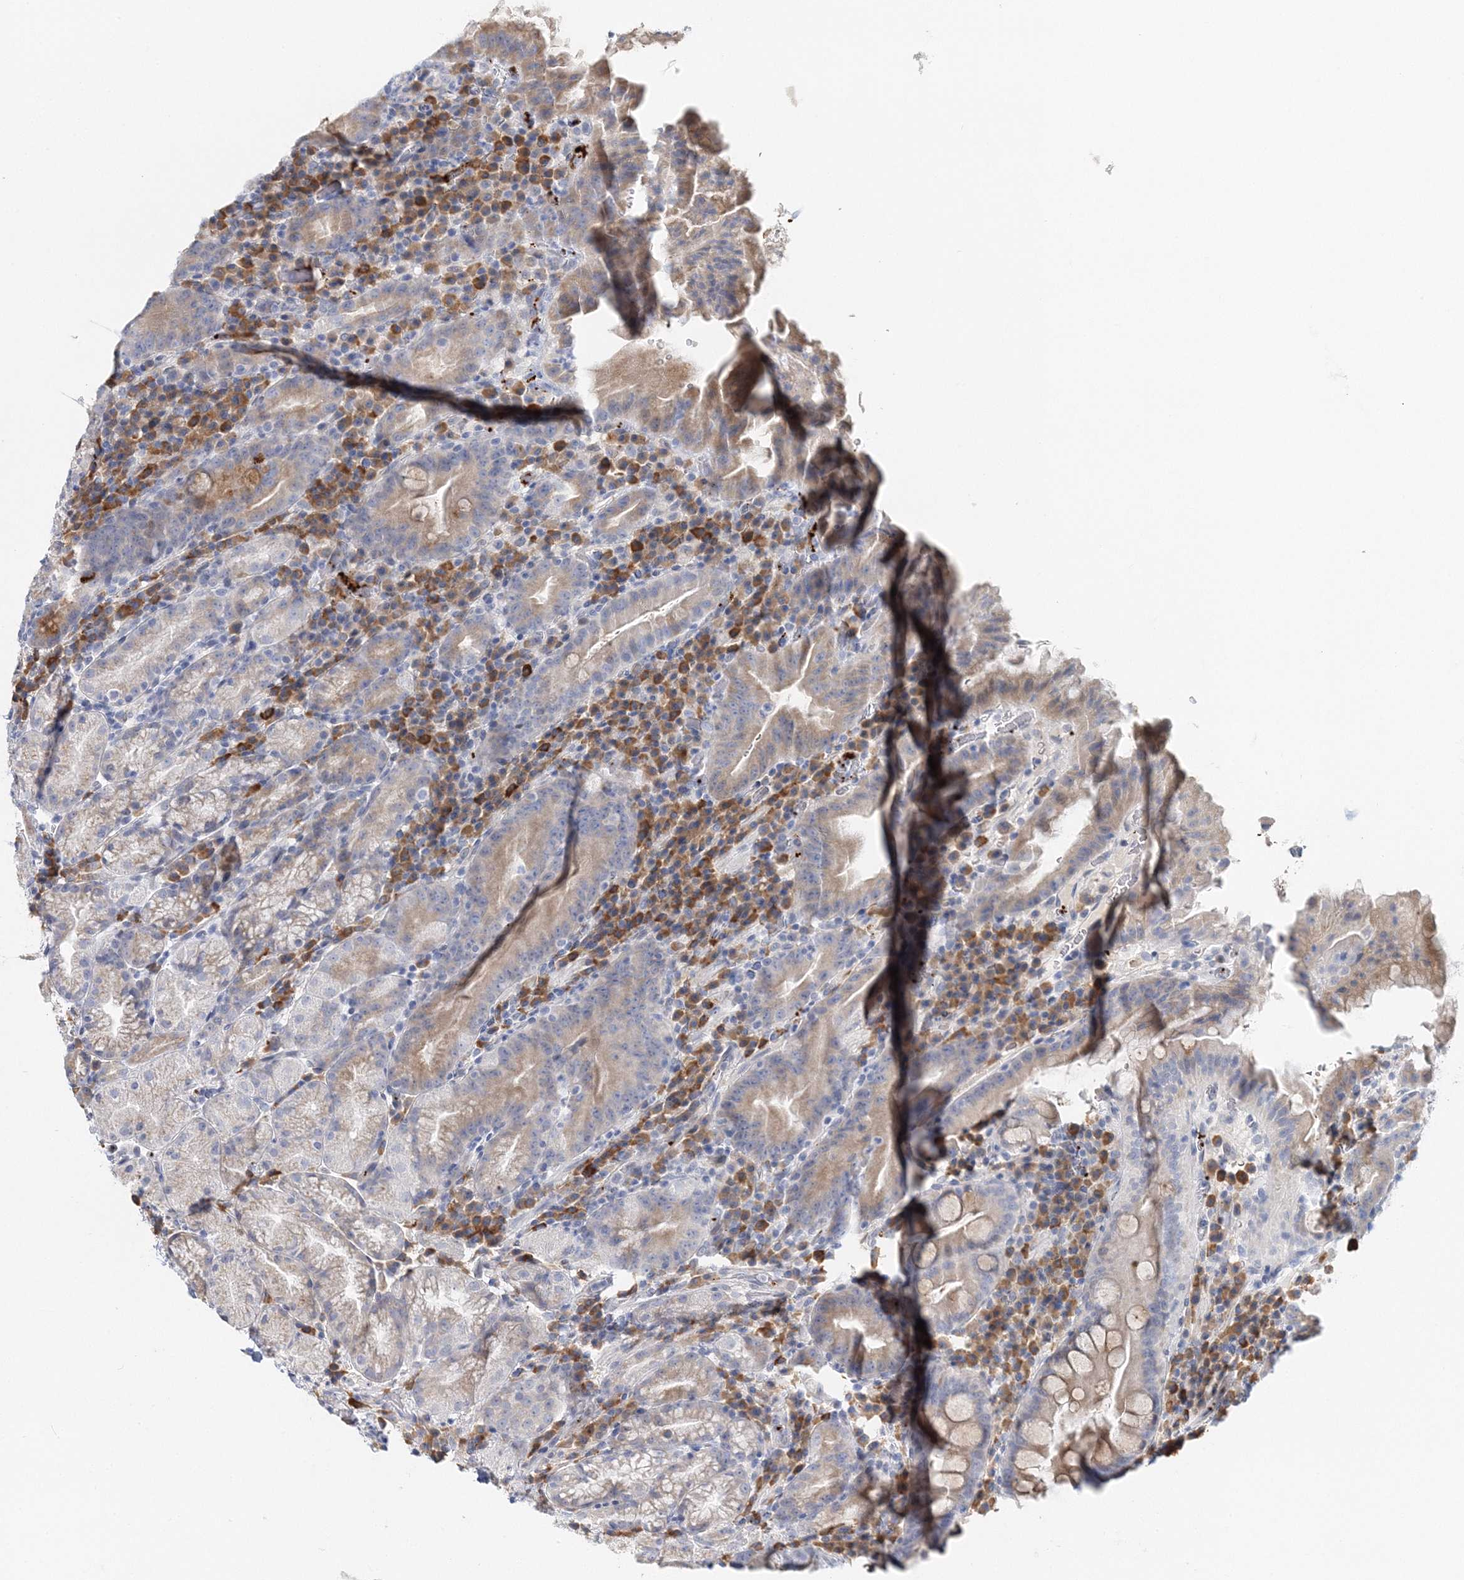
{"staining": {"intensity": "weak", "quantity": "<25%", "location": "cytoplasmic/membranous"}, "tissue": "stomach", "cell_type": "Glandular cells", "image_type": "normal", "snomed": [{"axis": "morphology", "description": "Normal tissue, NOS"}, {"axis": "morphology", "description": "Inflammation, NOS"}, {"axis": "topography", "description": "Stomach"}], "caption": "IHC image of benign human stomach stained for a protein (brown), which demonstrates no staining in glandular cells. Nuclei are stained in blue.", "gene": "MYOZ2", "patient": {"sex": "male", "age": 79}}